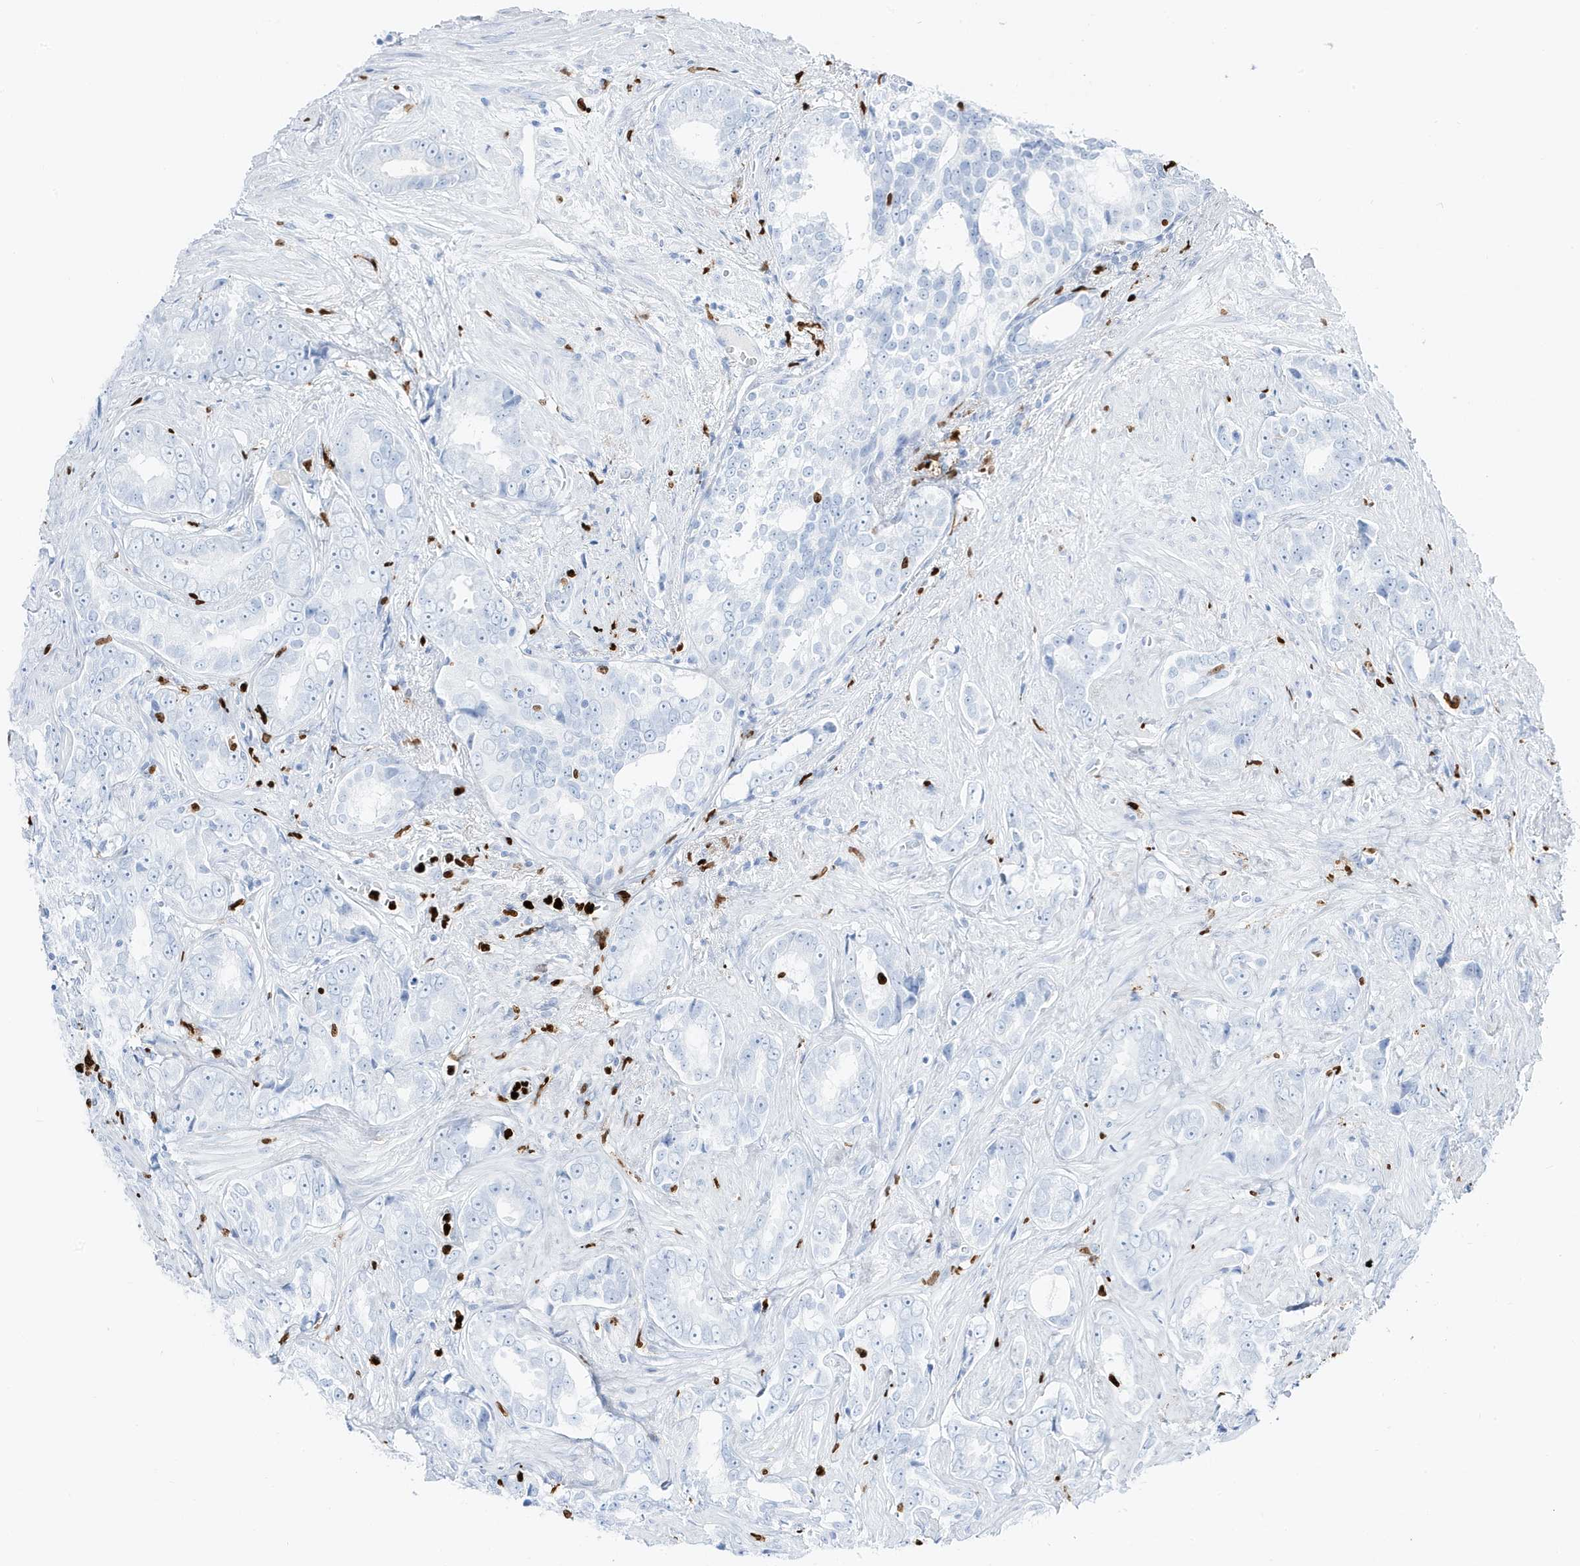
{"staining": {"intensity": "negative", "quantity": "none", "location": "none"}, "tissue": "prostate cancer", "cell_type": "Tumor cells", "image_type": "cancer", "snomed": [{"axis": "morphology", "description": "Adenocarcinoma, High grade"}, {"axis": "topography", "description": "Prostate"}], "caption": "Immunohistochemistry (IHC) photomicrograph of neoplastic tissue: prostate adenocarcinoma (high-grade) stained with DAB displays no significant protein expression in tumor cells.", "gene": "MNDA", "patient": {"sex": "male", "age": 66}}